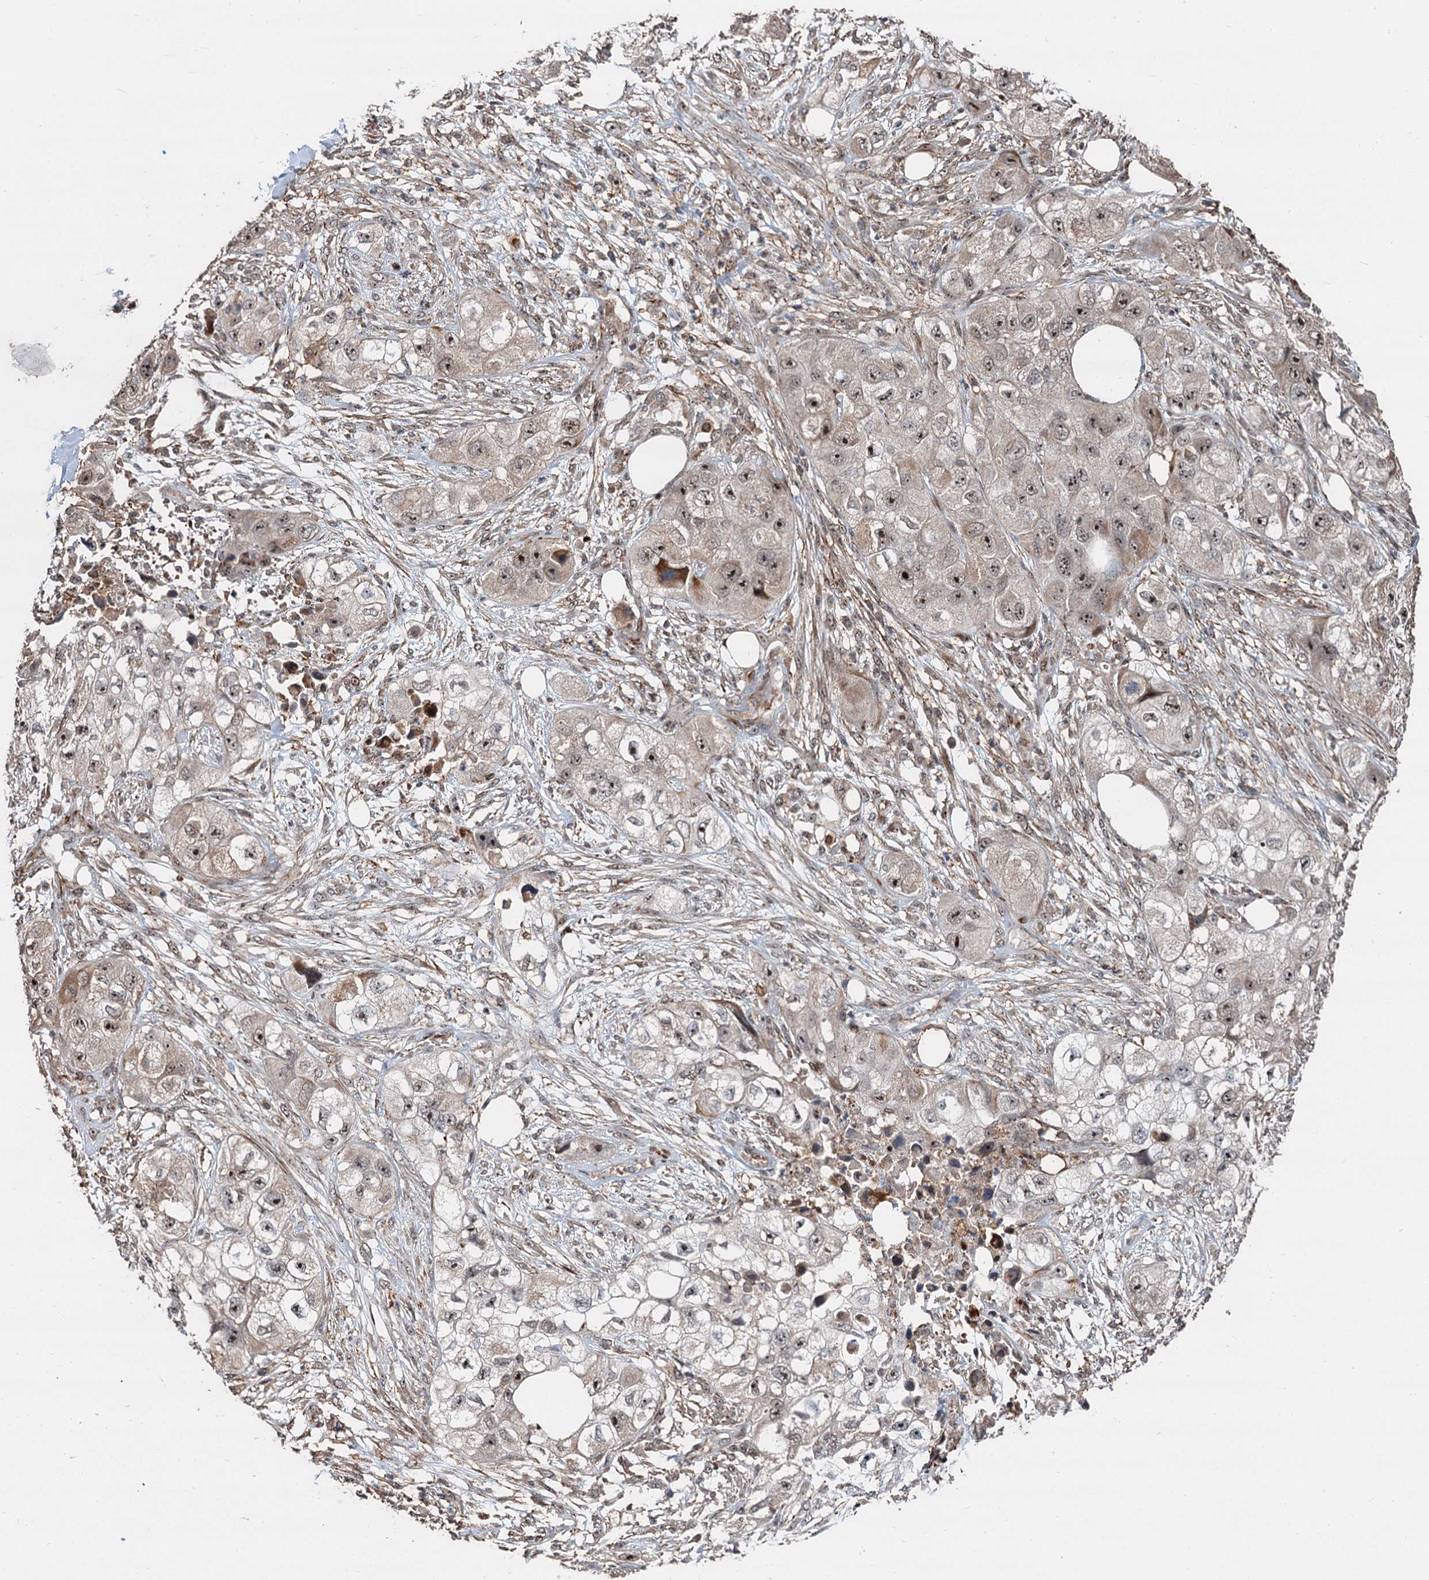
{"staining": {"intensity": "moderate", "quantity": ">75%", "location": "nuclear"}, "tissue": "skin cancer", "cell_type": "Tumor cells", "image_type": "cancer", "snomed": [{"axis": "morphology", "description": "Squamous cell carcinoma, NOS"}, {"axis": "topography", "description": "Skin"}, {"axis": "topography", "description": "Subcutis"}], "caption": "A micrograph showing moderate nuclear expression in about >75% of tumor cells in skin cancer (squamous cell carcinoma), as visualized by brown immunohistochemical staining.", "gene": "TMA16", "patient": {"sex": "male", "age": 73}}